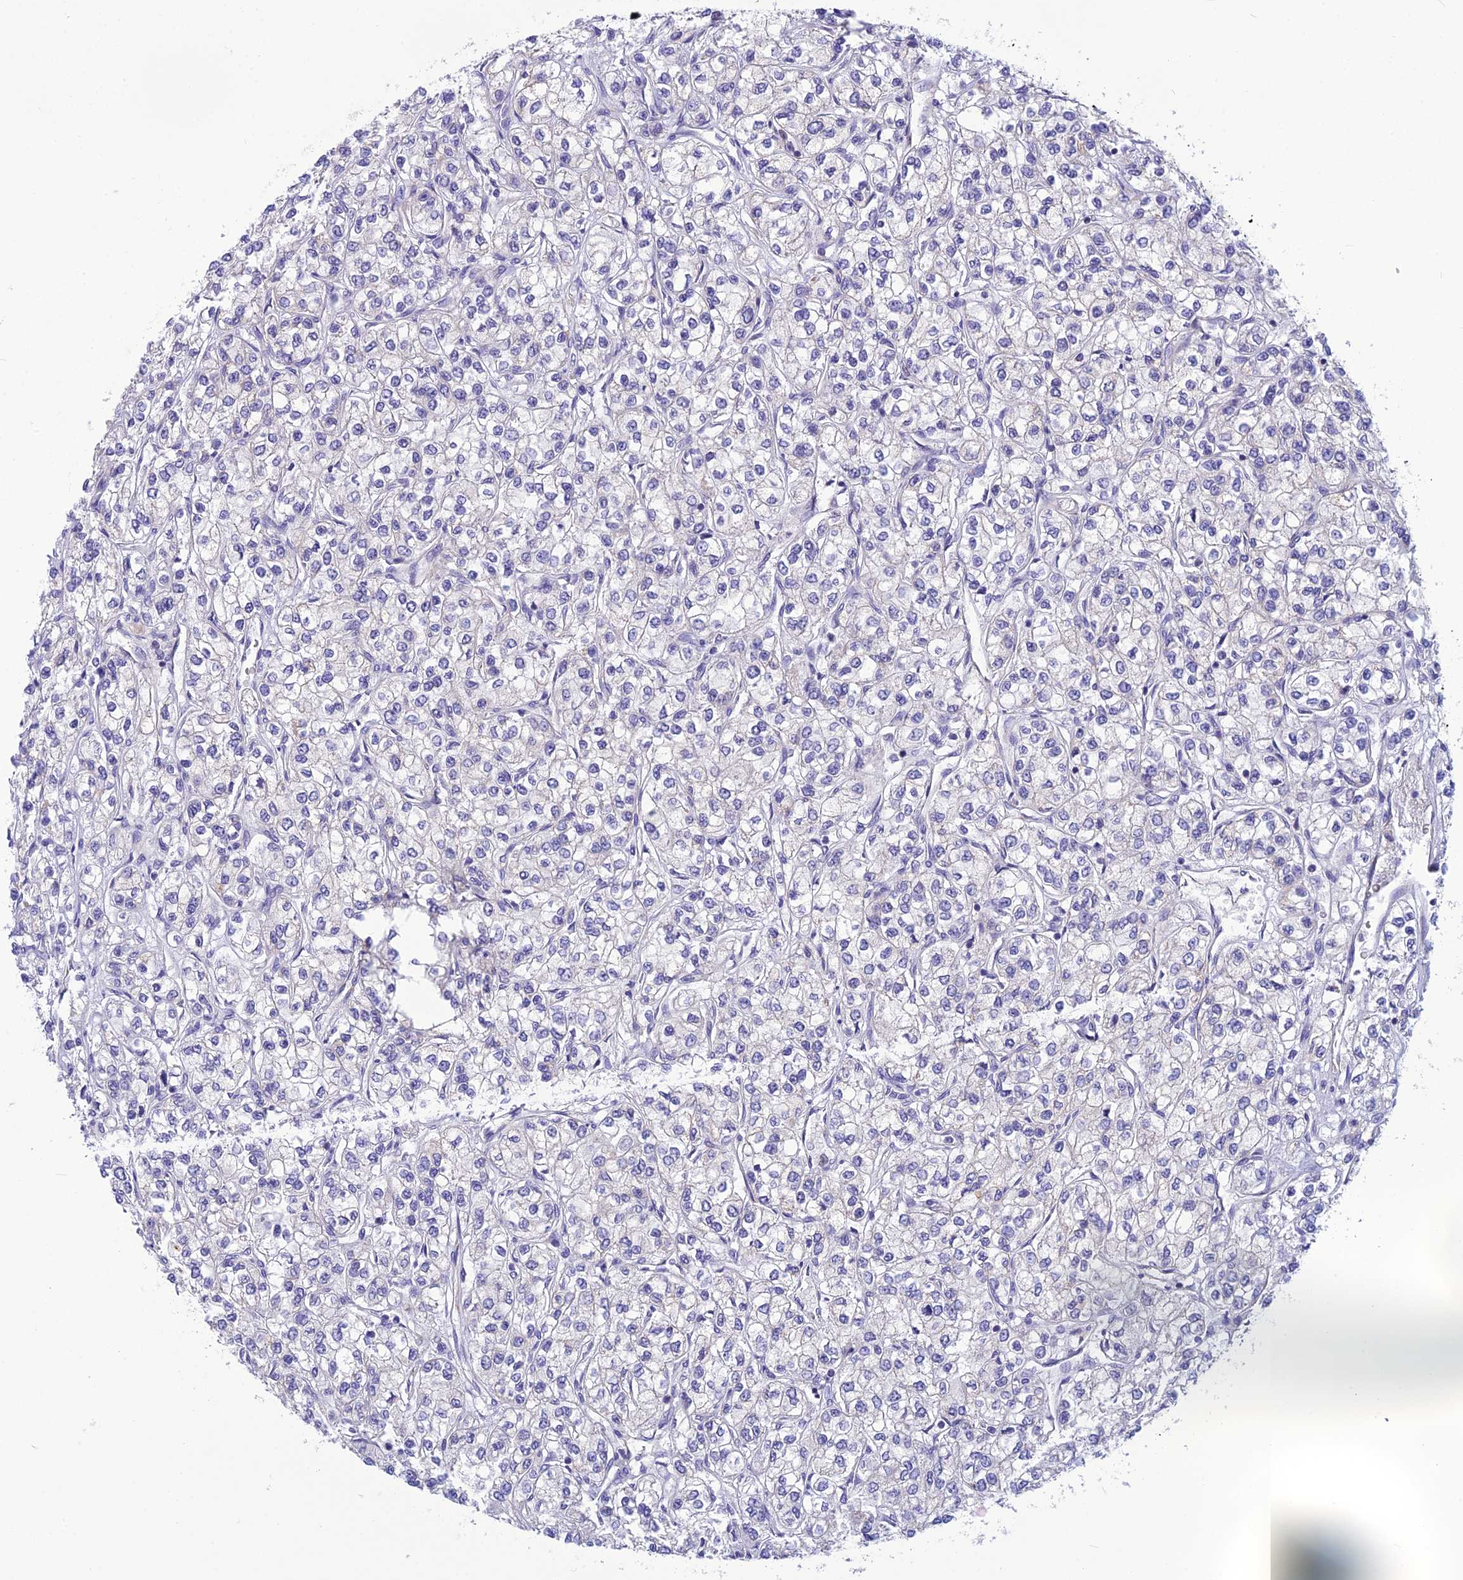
{"staining": {"intensity": "negative", "quantity": "none", "location": "none"}, "tissue": "renal cancer", "cell_type": "Tumor cells", "image_type": "cancer", "snomed": [{"axis": "morphology", "description": "Adenocarcinoma, NOS"}, {"axis": "topography", "description": "Kidney"}], "caption": "IHC photomicrograph of neoplastic tissue: human adenocarcinoma (renal) stained with DAB (3,3'-diaminobenzidine) exhibits no significant protein expression in tumor cells. Nuclei are stained in blue.", "gene": "POMGNT1", "patient": {"sex": "male", "age": 80}}